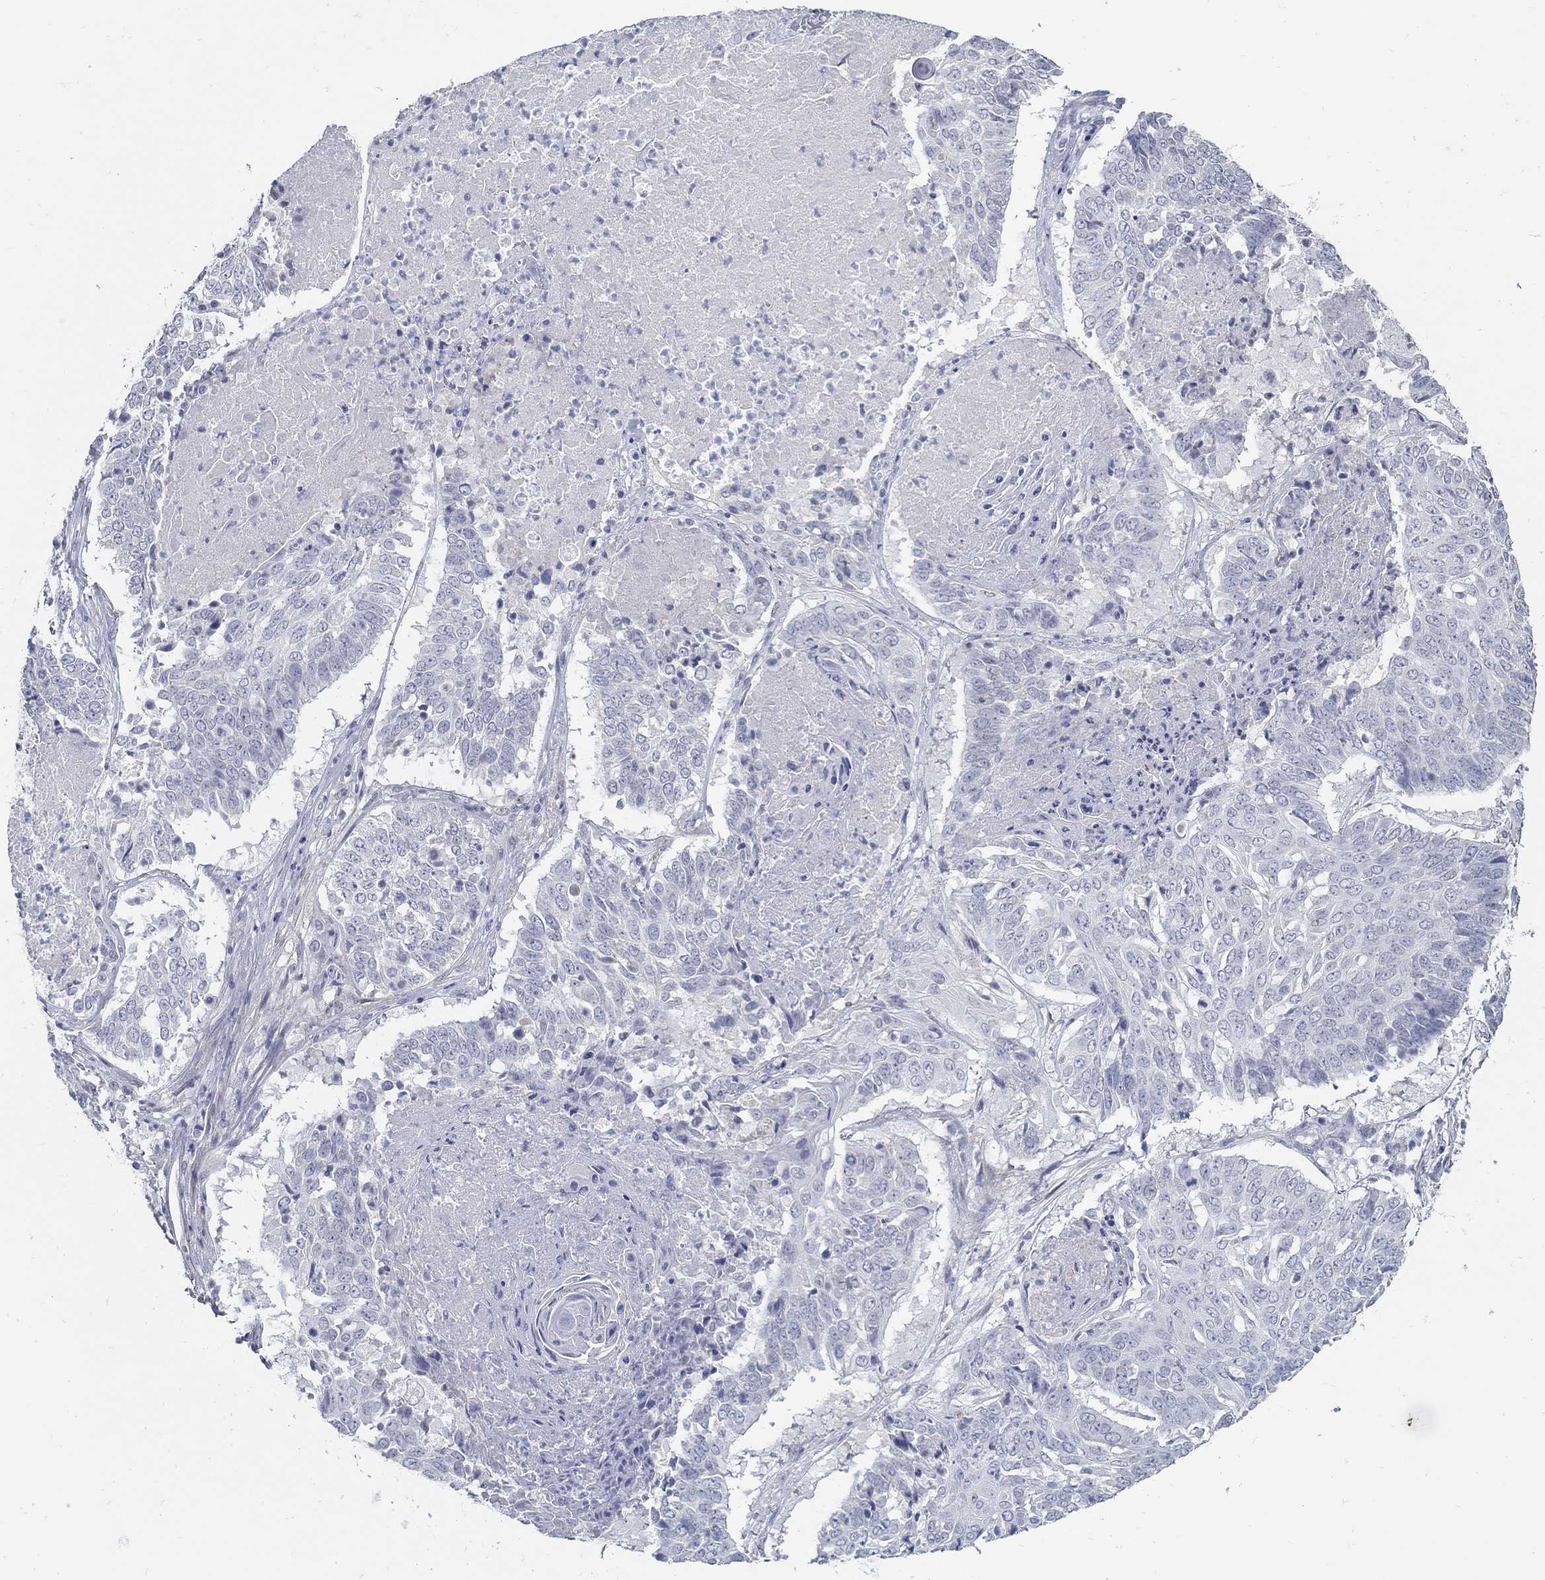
{"staining": {"intensity": "negative", "quantity": "none", "location": "none"}, "tissue": "lung cancer", "cell_type": "Tumor cells", "image_type": "cancer", "snomed": [{"axis": "morphology", "description": "Squamous cell carcinoma, NOS"}, {"axis": "topography", "description": "Lung"}], "caption": "This is a photomicrograph of immunohistochemistry (IHC) staining of lung squamous cell carcinoma, which shows no positivity in tumor cells. Nuclei are stained in blue.", "gene": "USP29", "patient": {"sex": "male", "age": 64}}